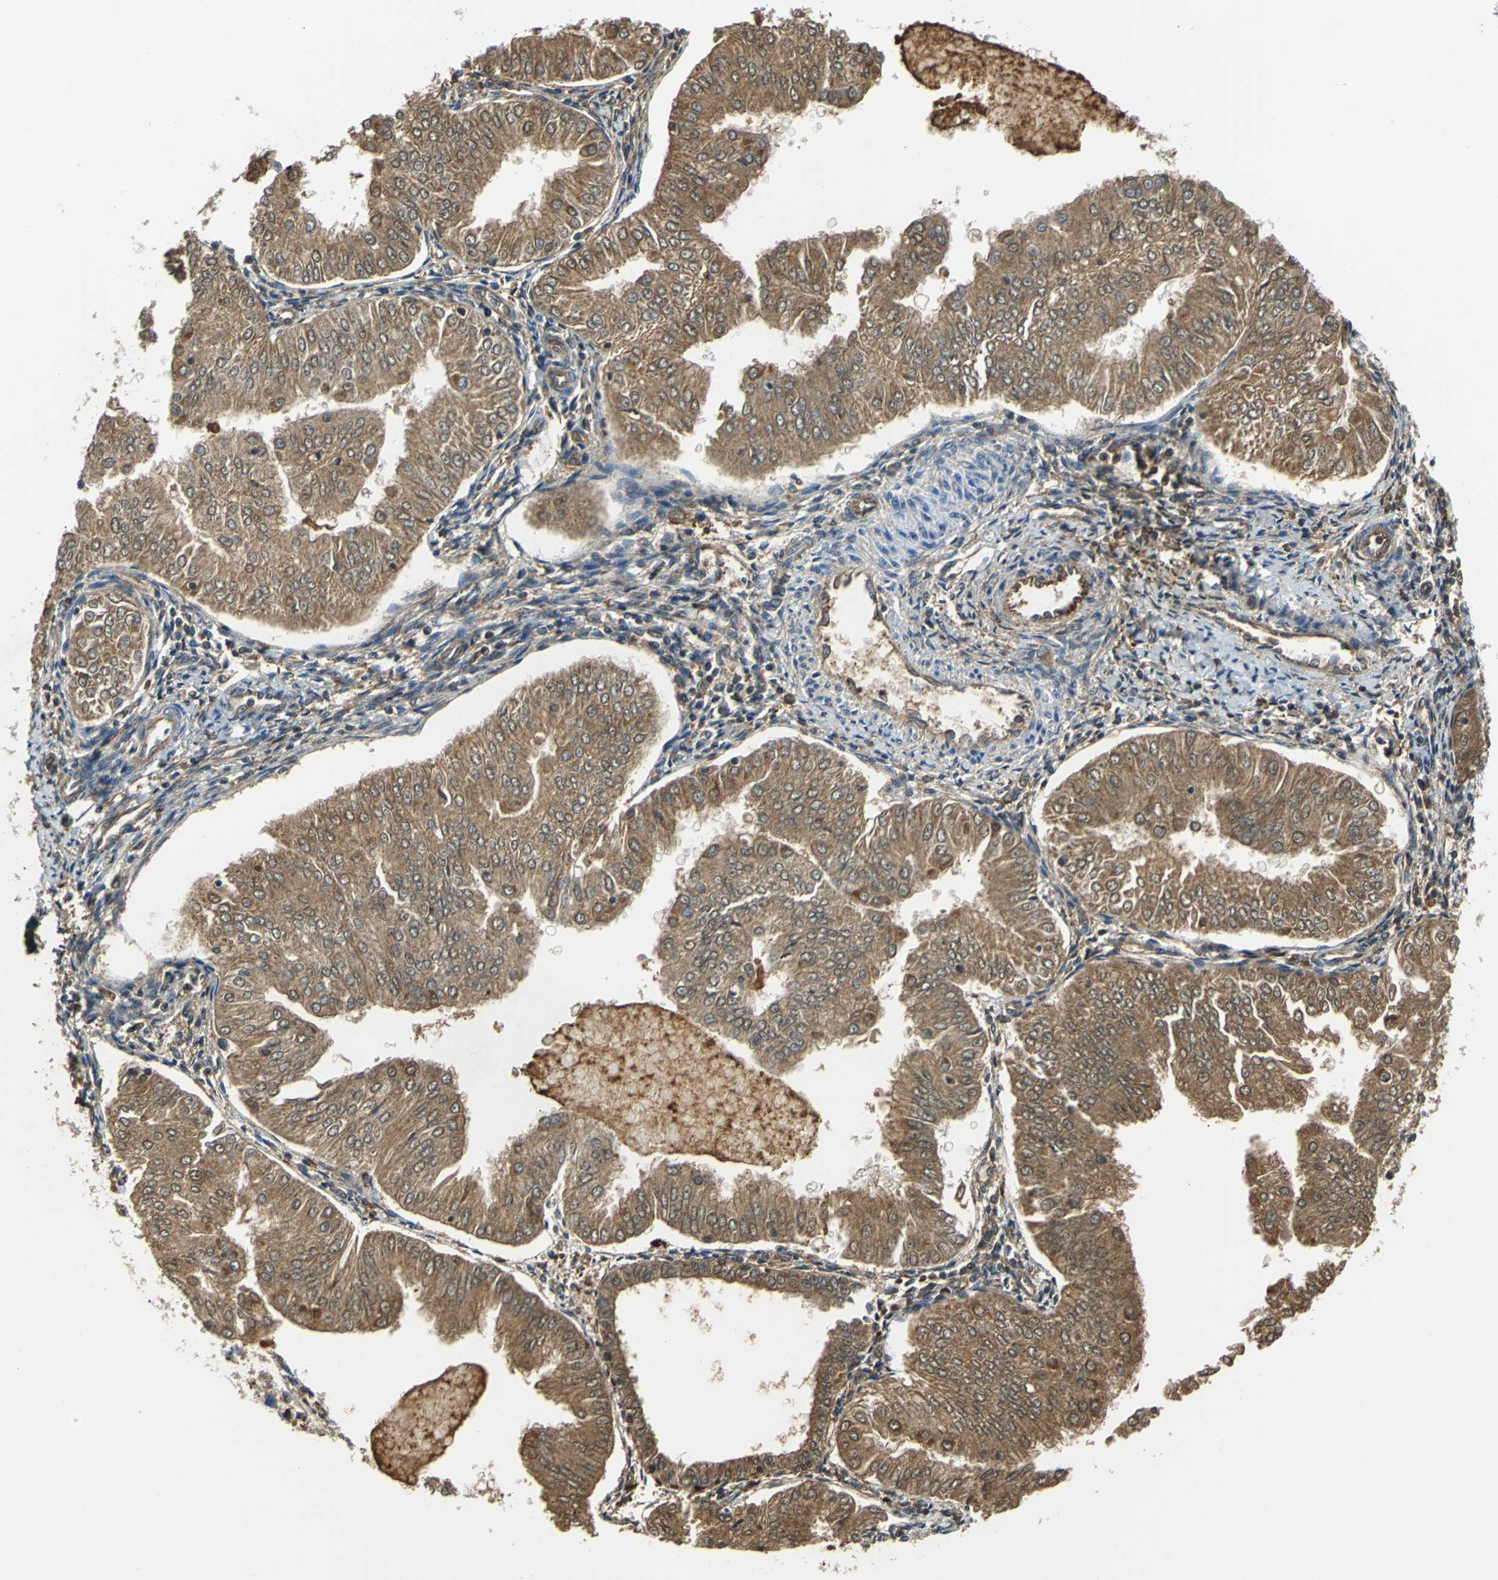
{"staining": {"intensity": "moderate", "quantity": ">75%", "location": "cytoplasmic/membranous"}, "tissue": "endometrial cancer", "cell_type": "Tumor cells", "image_type": "cancer", "snomed": [{"axis": "morphology", "description": "Adenocarcinoma, NOS"}, {"axis": "topography", "description": "Endometrium"}], "caption": "IHC histopathology image of neoplastic tissue: human endometrial adenocarcinoma stained using immunohistochemistry (IHC) shows medium levels of moderate protein expression localized specifically in the cytoplasmic/membranous of tumor cells, appearing as a cytoplasmic/membranous brown color.", "gene": "ALB", "patient": {"sex": "female", "age": 53}}